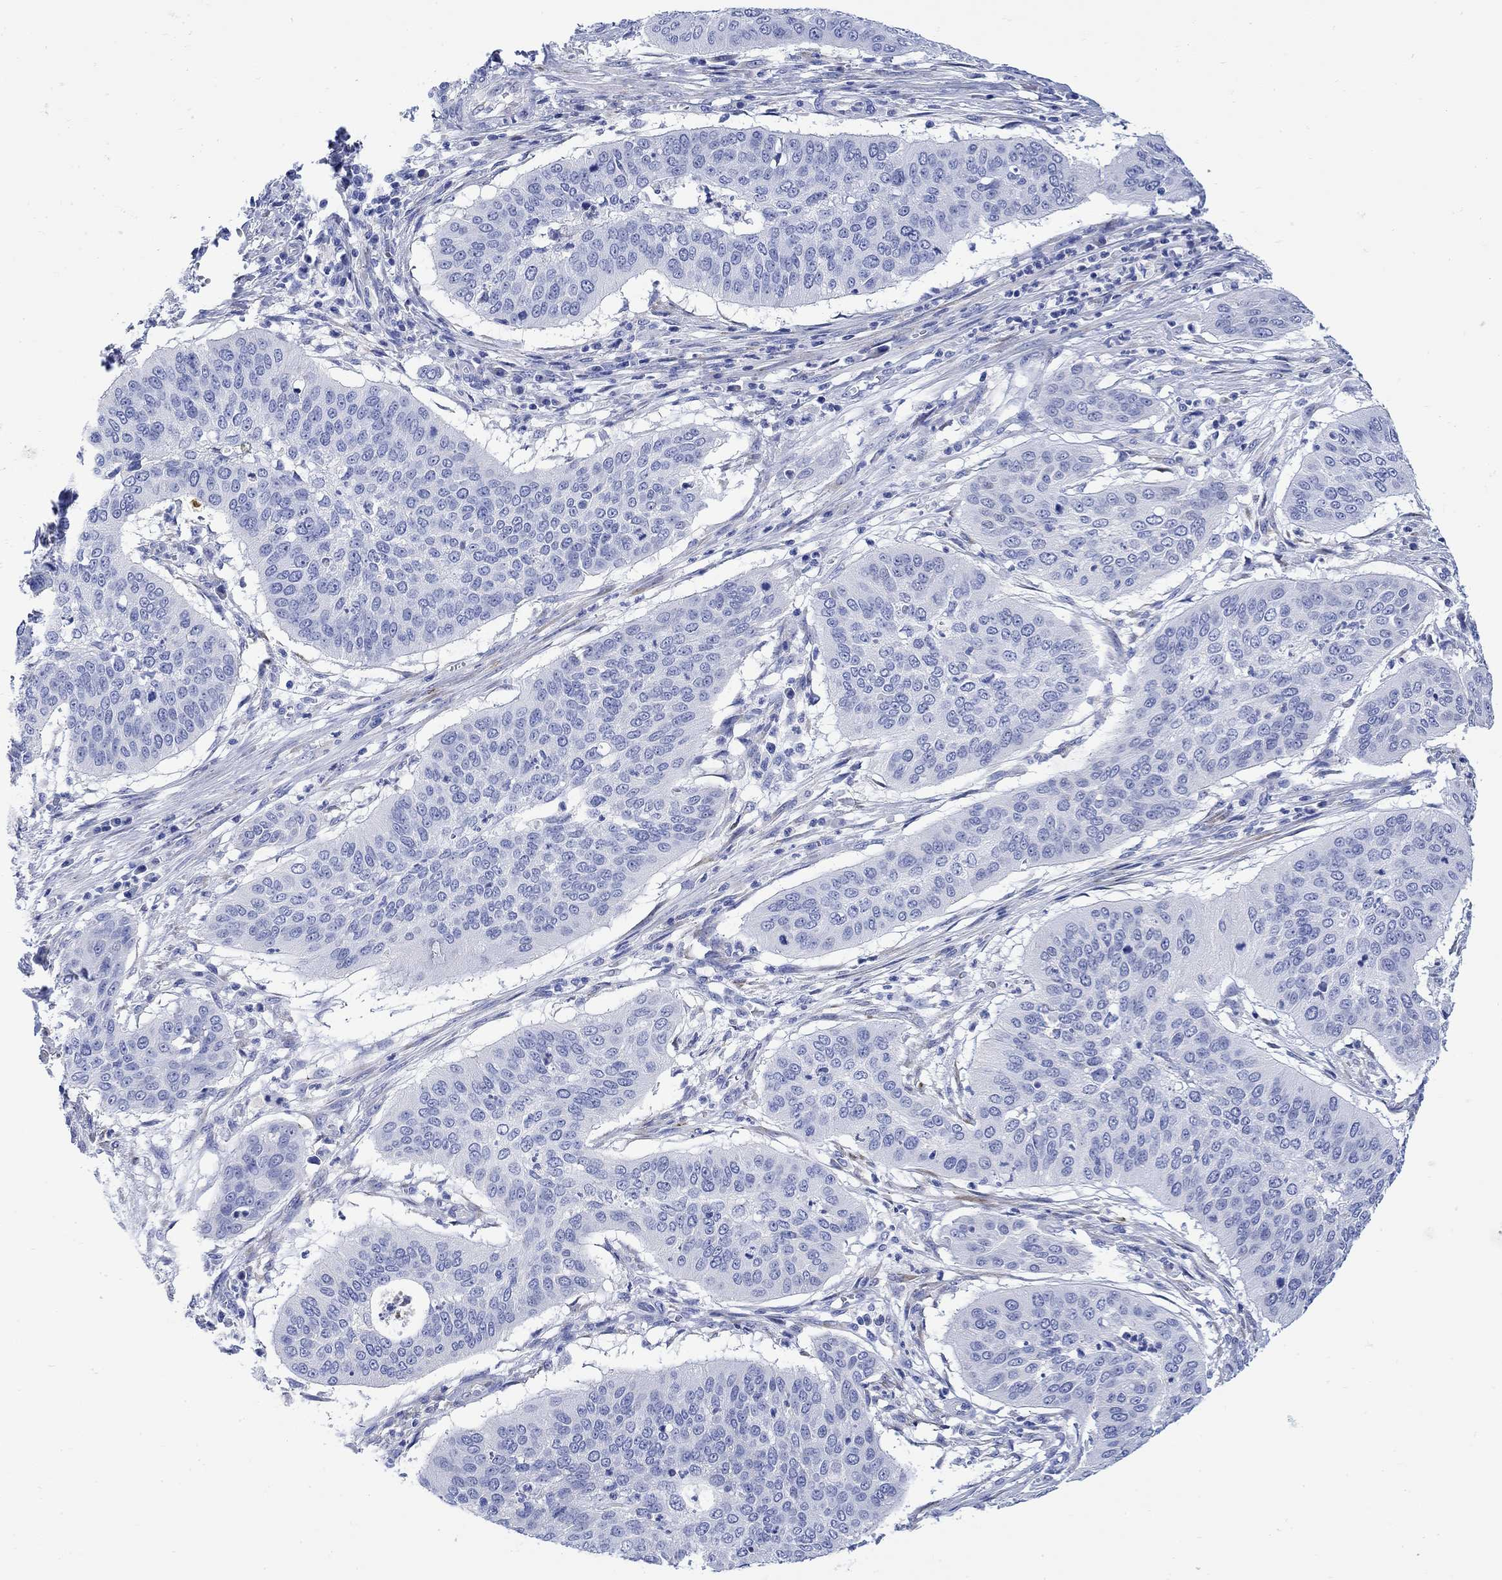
{"staining": {"intensity": "negative", "quantity": "none", "location": "none"}, "tissue": "cervical cancer", "cell_type": "Tumor cells", "image_type": "cancer", "snomed": [{"axis": "morphology", "description": "Squamous cell carcinoma, NOS"}, {"axis": "topography", "description": "Cervix"}], "caption": "A photomicrograph of squamous cell carcinoma (cervical) stained for a protein reveals no brown staining in tumor cells.", "gene": "MYL1", "patient": {"sex": "female", "age": 39}}